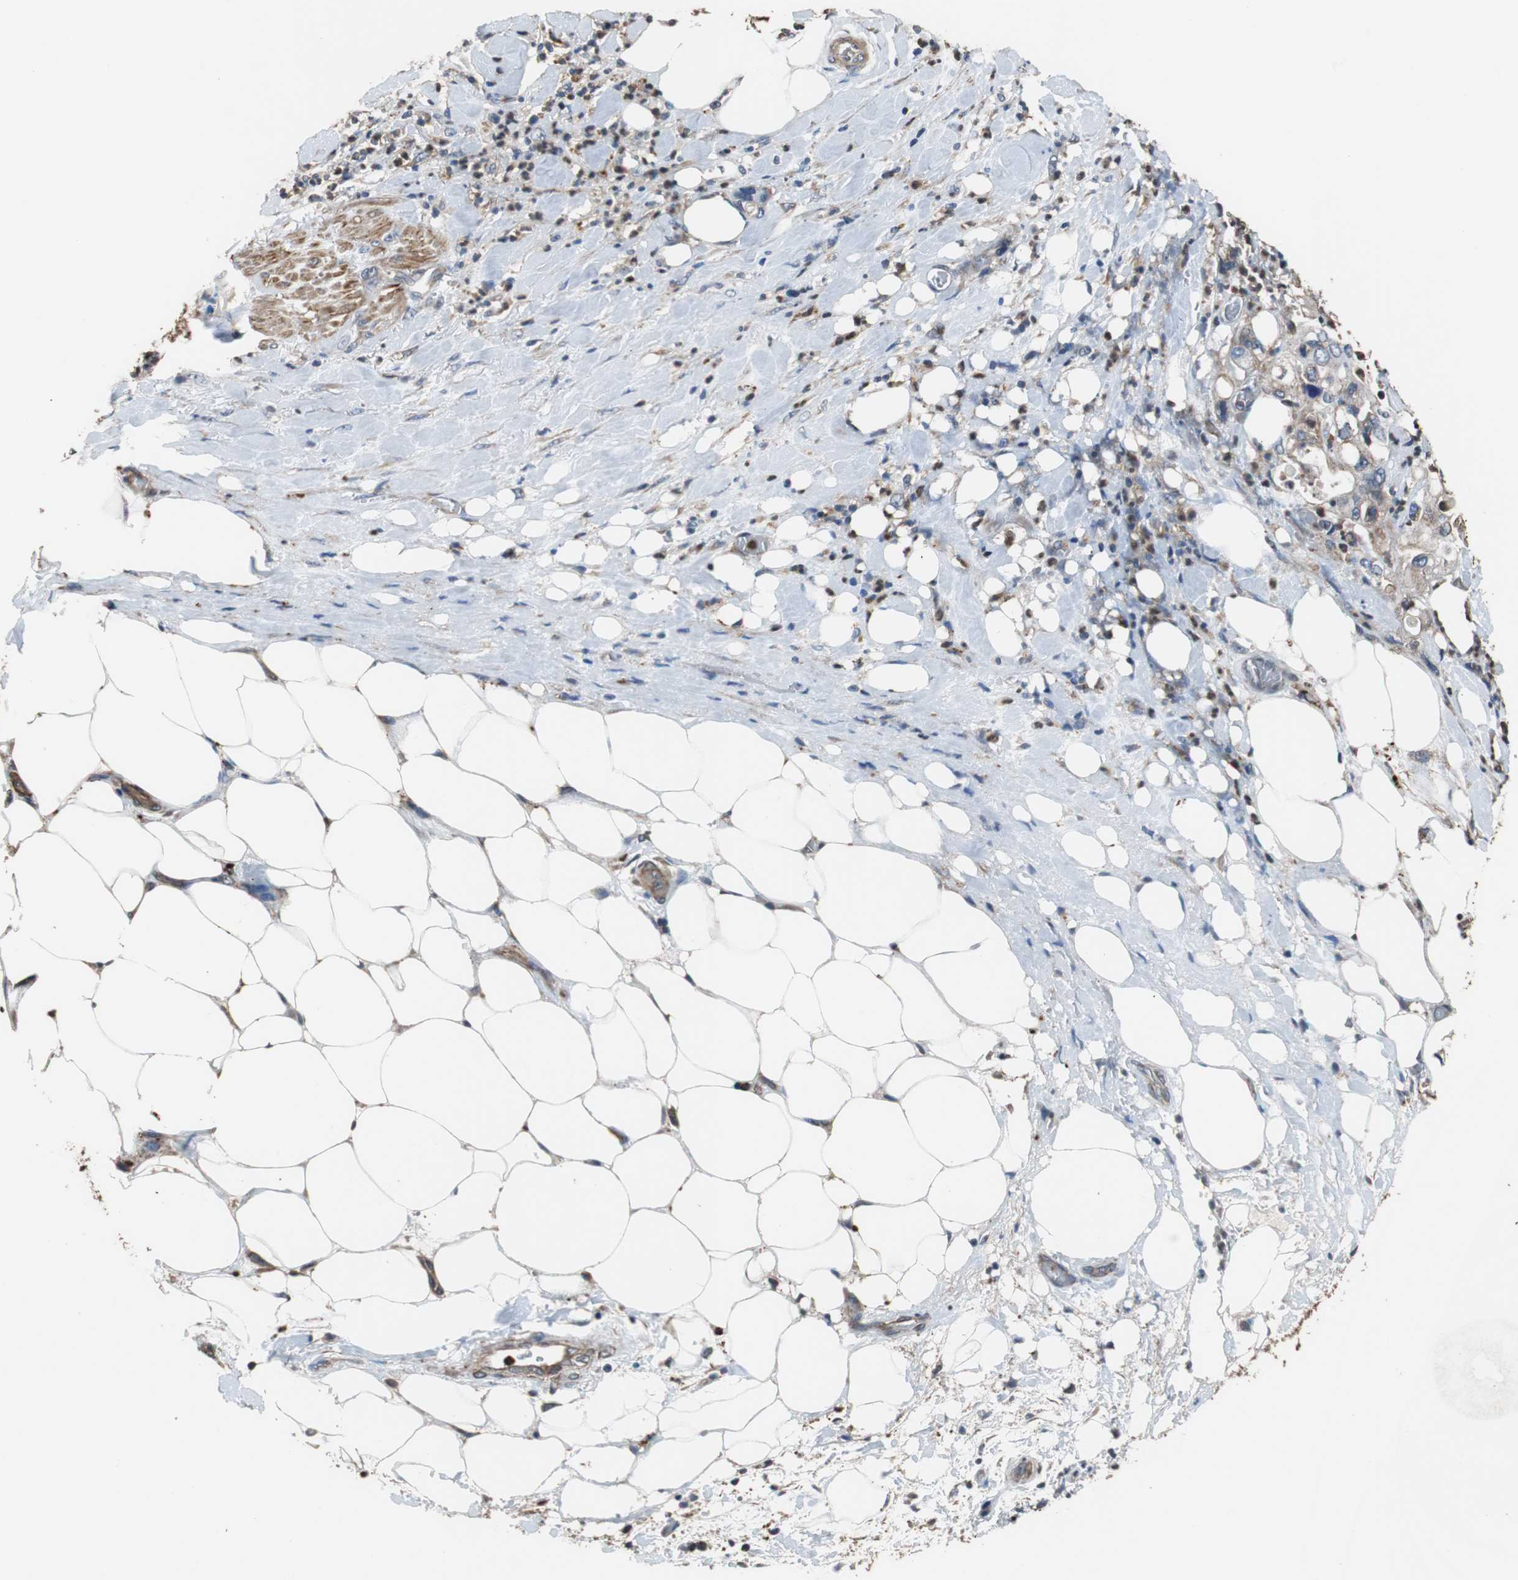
{"staining": {"intensity": "weak", "quantity": "25%-75%", "location": "cytoplasmic/membranous"}, "tissue": "pancreatic cancer", "cell_type": "Tumor cells", "image_type": "cancer", "snomed": [{"axis": "morphology", "description": "Adenocarcinoma, NOS"}, {"axis": "topography", "description": "Pancreas"}], "caption": "DAB immunohistochemical staining of adenocarcinoma (pancreatic) displays weak cytoplasmic/membranous protein staining in approximately 25%-75% of tumor cells.", "gene": "PITRM1", "patient": {"sex": "male", "age": 70}}